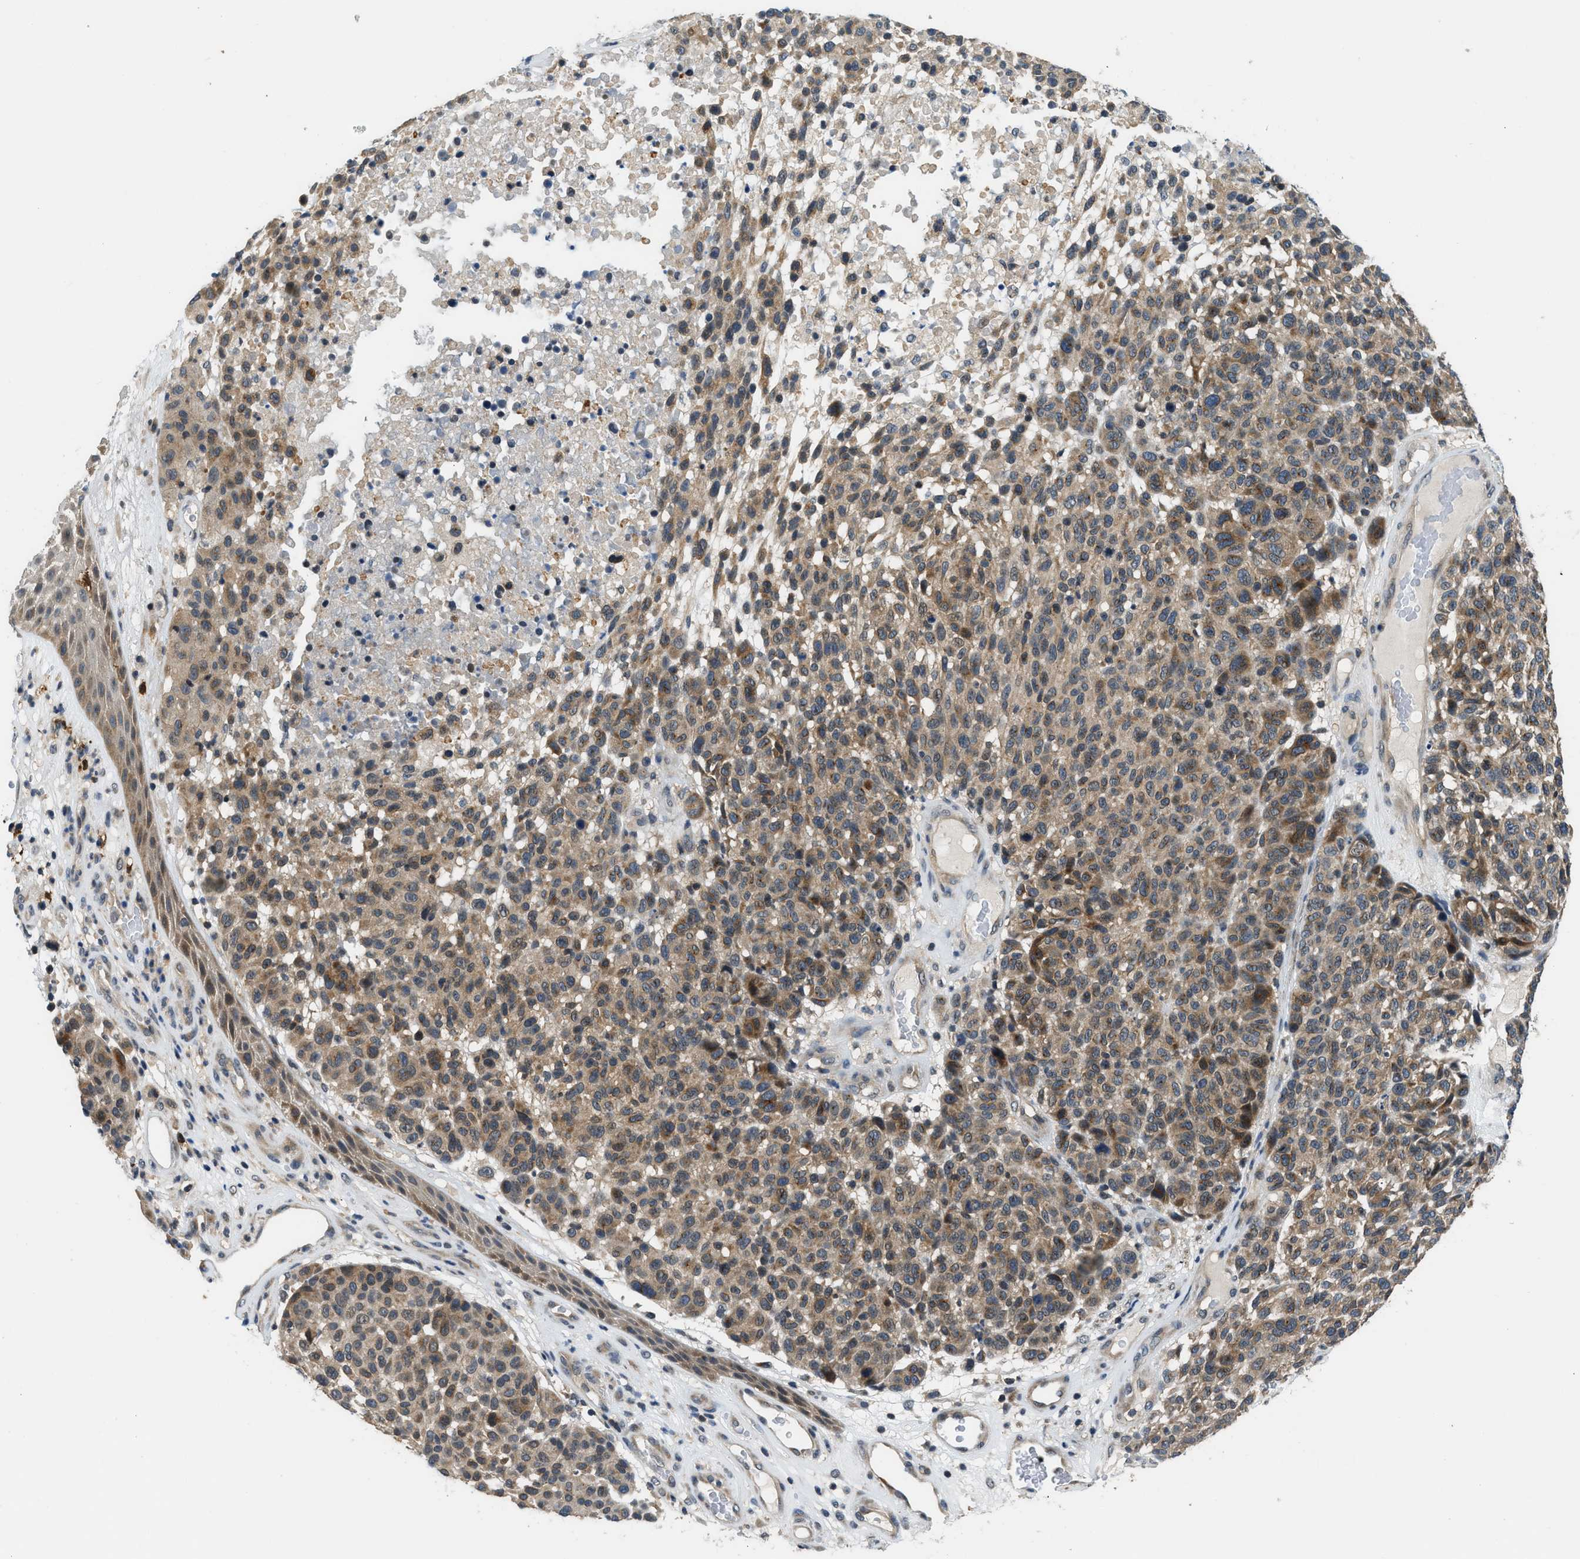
{"staining": {"intensity": "moderate", "quantity": ">75%", "location": "cytoplasmic/membranous"}, "tissue": "melanoma", "cell_type": "Tumor cells", "image_type": "cancer", "snomed": [{"axis": "morphology", "description": "Malignant melanoma, NOS"}, {"axis": "topography", "description": "Skin"}], "caption": "Immunohistochemistry (IHC) (DAB) staining of malignant melanoma shows moderate cytoplasmic/membranous protein staining in about >75% of tumor cells. (DAB (3,3'-diaminobenzidine) IHC, brown staining for protein, blue staining for nuclei).", "gene": "MTMR1", "patient": {"sex": "male", "age": 59}}